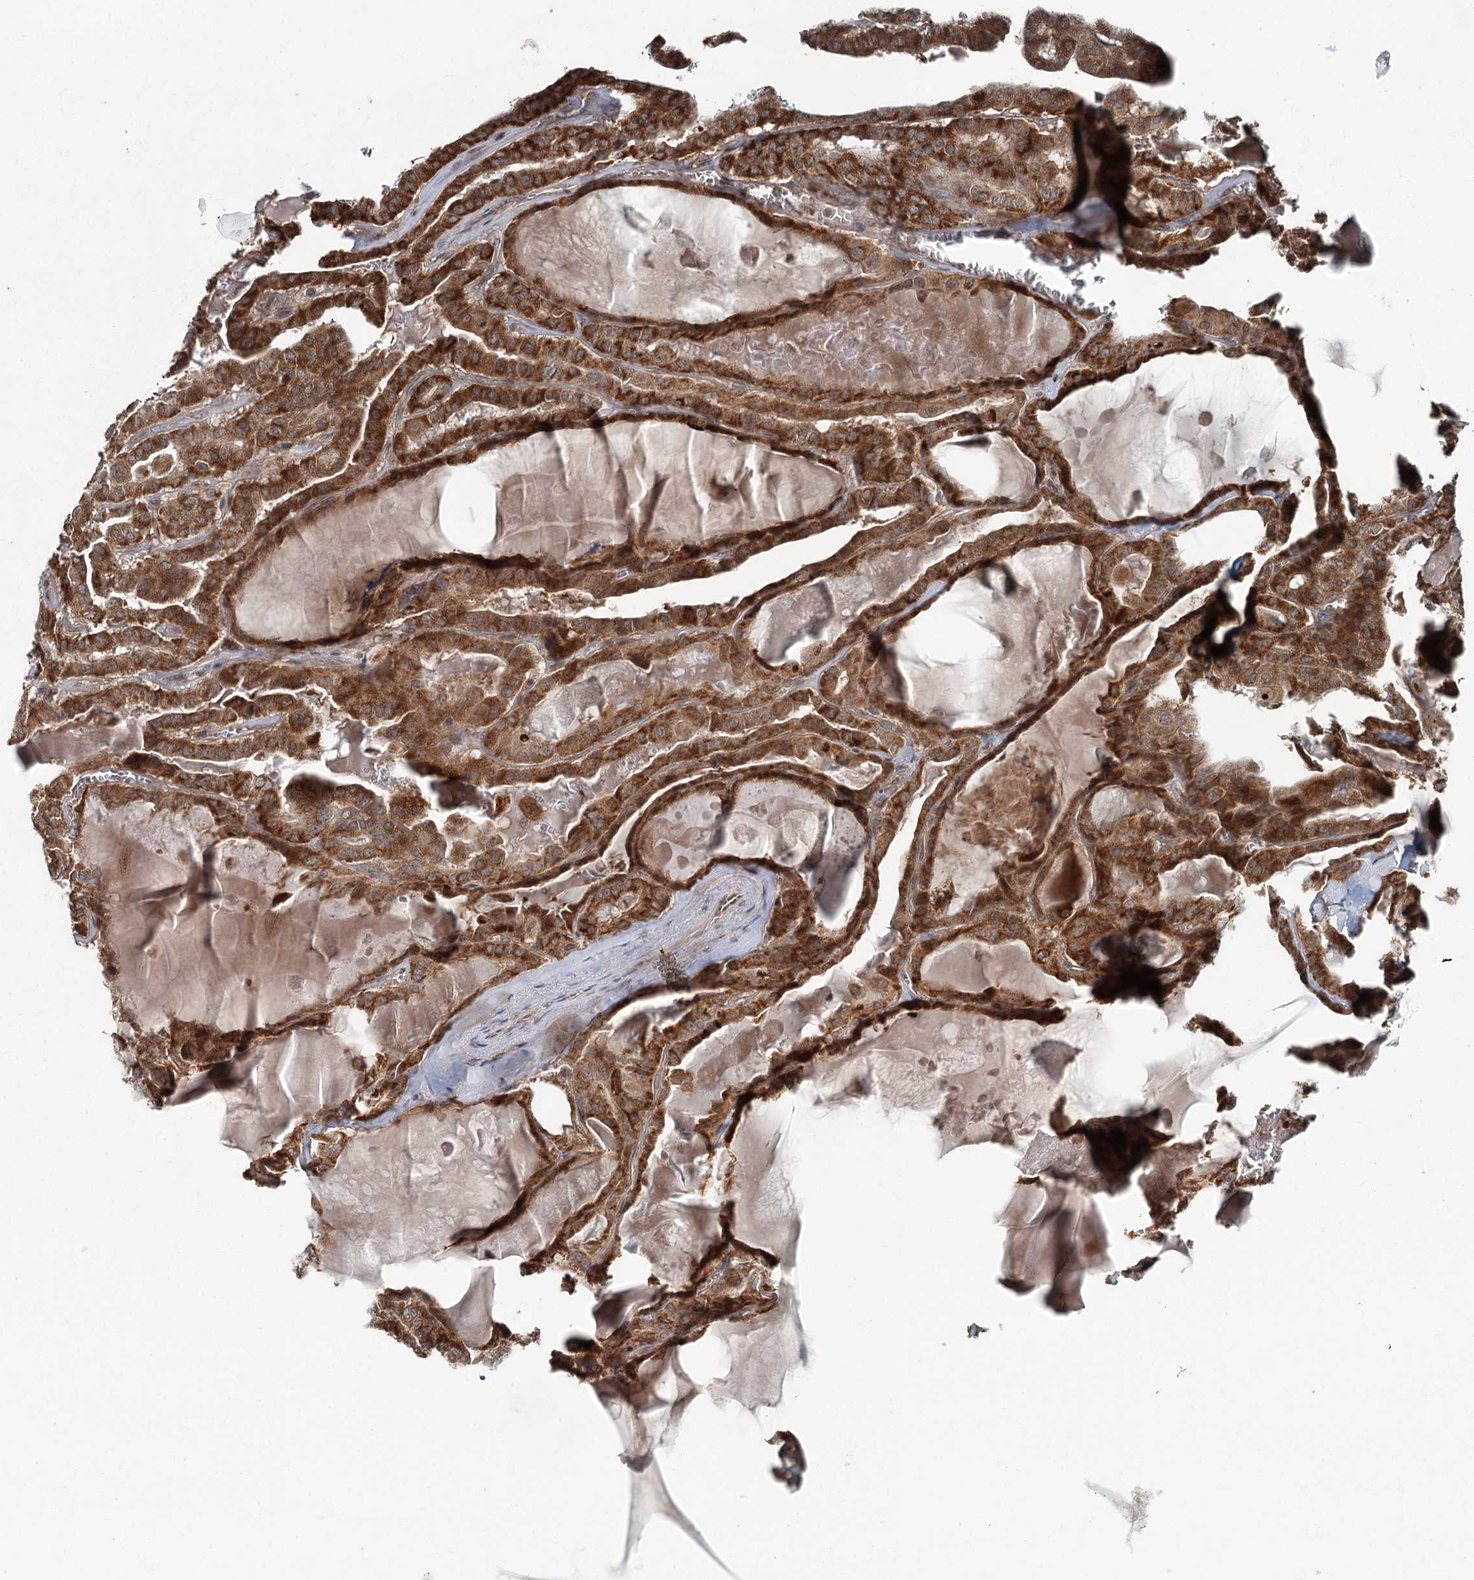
{"staining": {"intensity": "strong", "quantity": ">75%", "location": "cytoplasmic/membranous"}, "tissue": "thyroid cancer", "cell_type": "Tumor cells", "image_type": "cancer", "snomed": [{"axis": "morphology", "description": "Papillary adenocarcinoma, NOS"}, {"axis": "topography", "description": "Thyroid gland"}], "caption": "Brown immunohistochemical staining in human thyroid cancer (papillary adenocarcinoma) exhibits strong cytoplasmic/membranous staining in approximately >75% of tumor cells. (DAB IHC, brown staining for protein, blue staining for nuclei).", "gene": "SKIC3", "patient": {"sex": "male", "age": 52}}